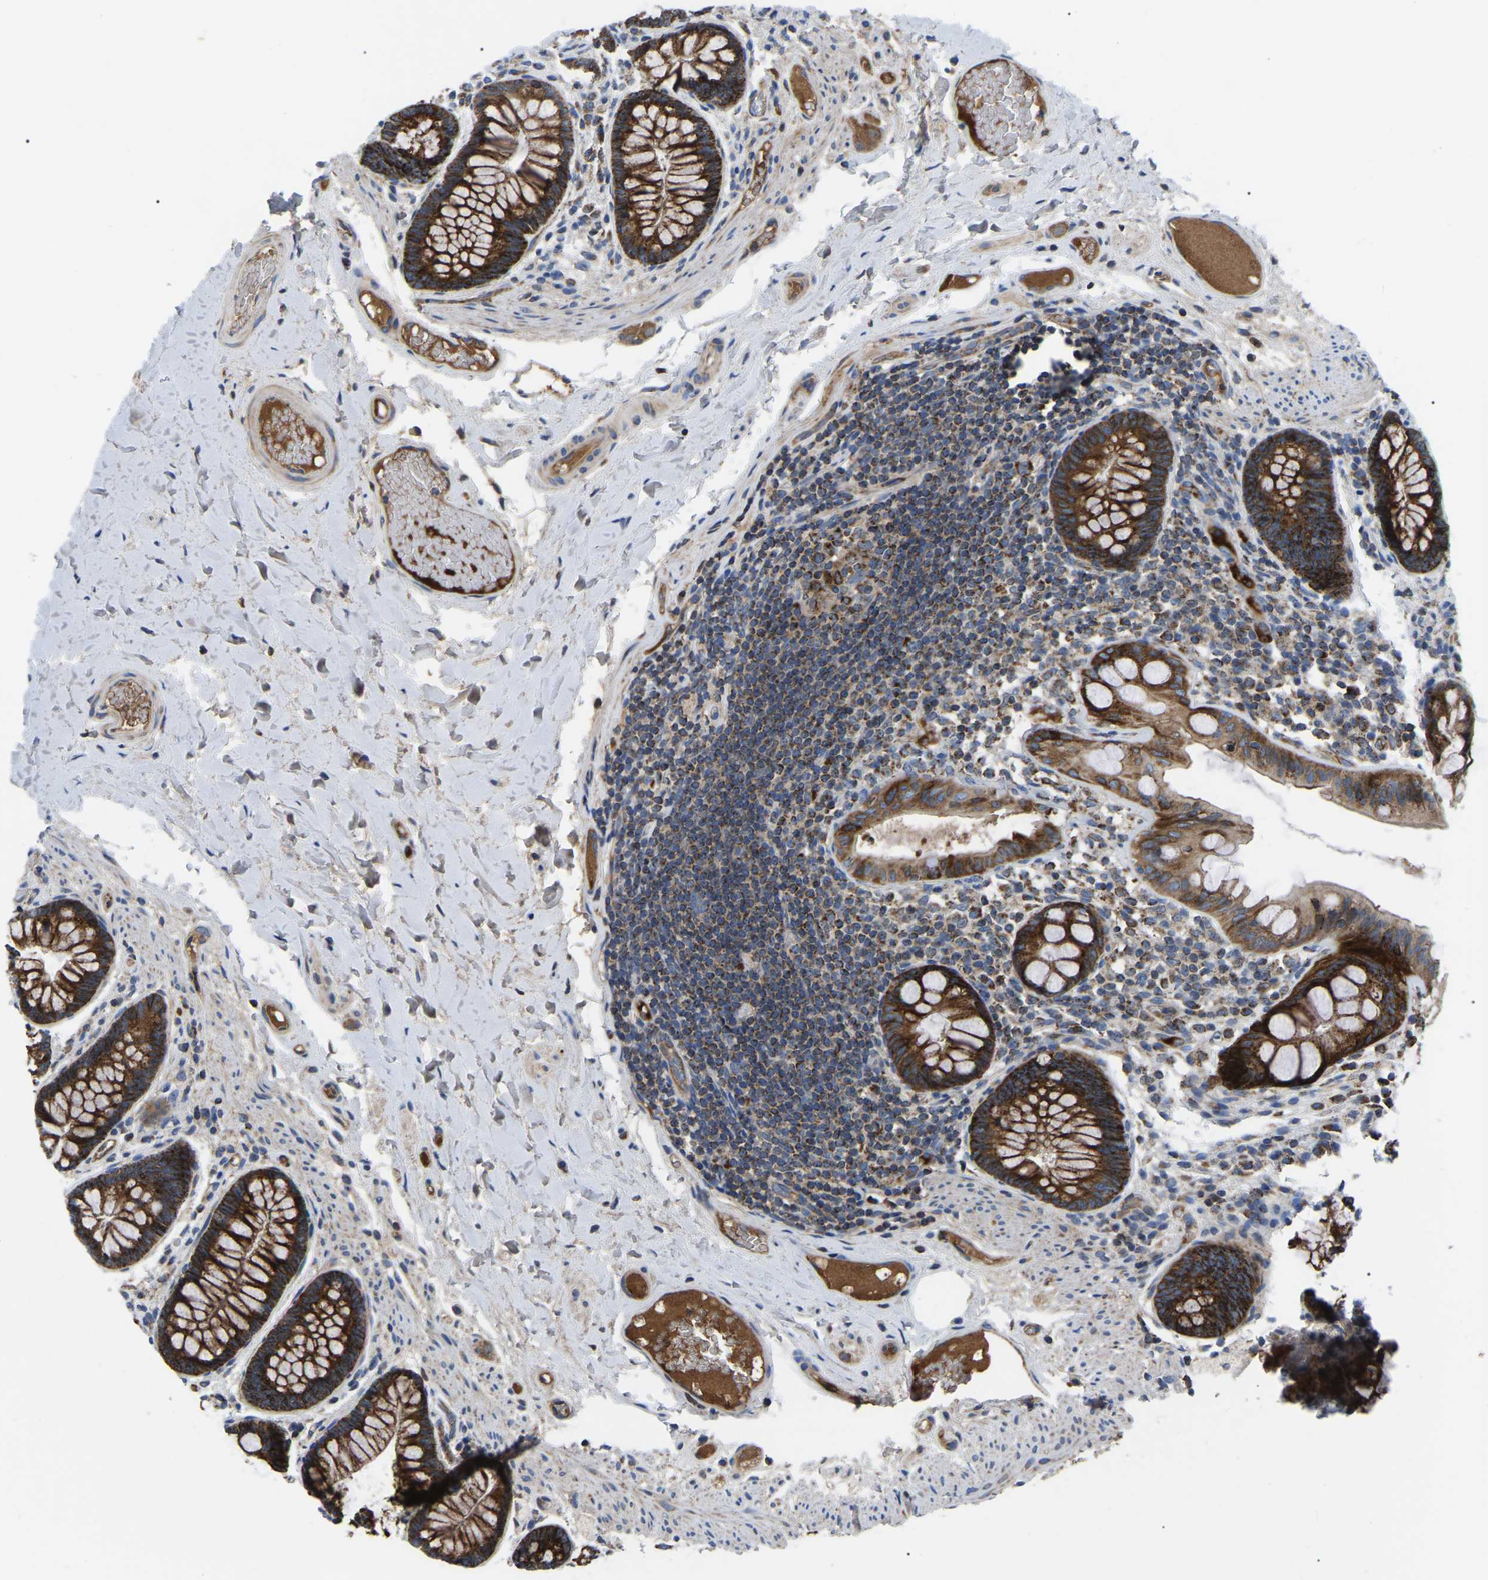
{"staining": {"intensity": "weak", "quantity": ">75%", "location": "cytoplasmic/membranous"}, "tissue": "colon", "cell_type": "Endothelial cells", "image_type": "normal", "snomed": [{"axis": "morphology", "description": "Normal tissue, NOS"}, {"axis": "topography", "description": "Colon"}], "caption": "DAB immunohistochemical staining of normal colon demonstrates weak cytoplasmic/membranous protein expression in about >75% of endothelial cells.", "gene": "PPM1E", "patient": {"sex": "female", "age": 56}}